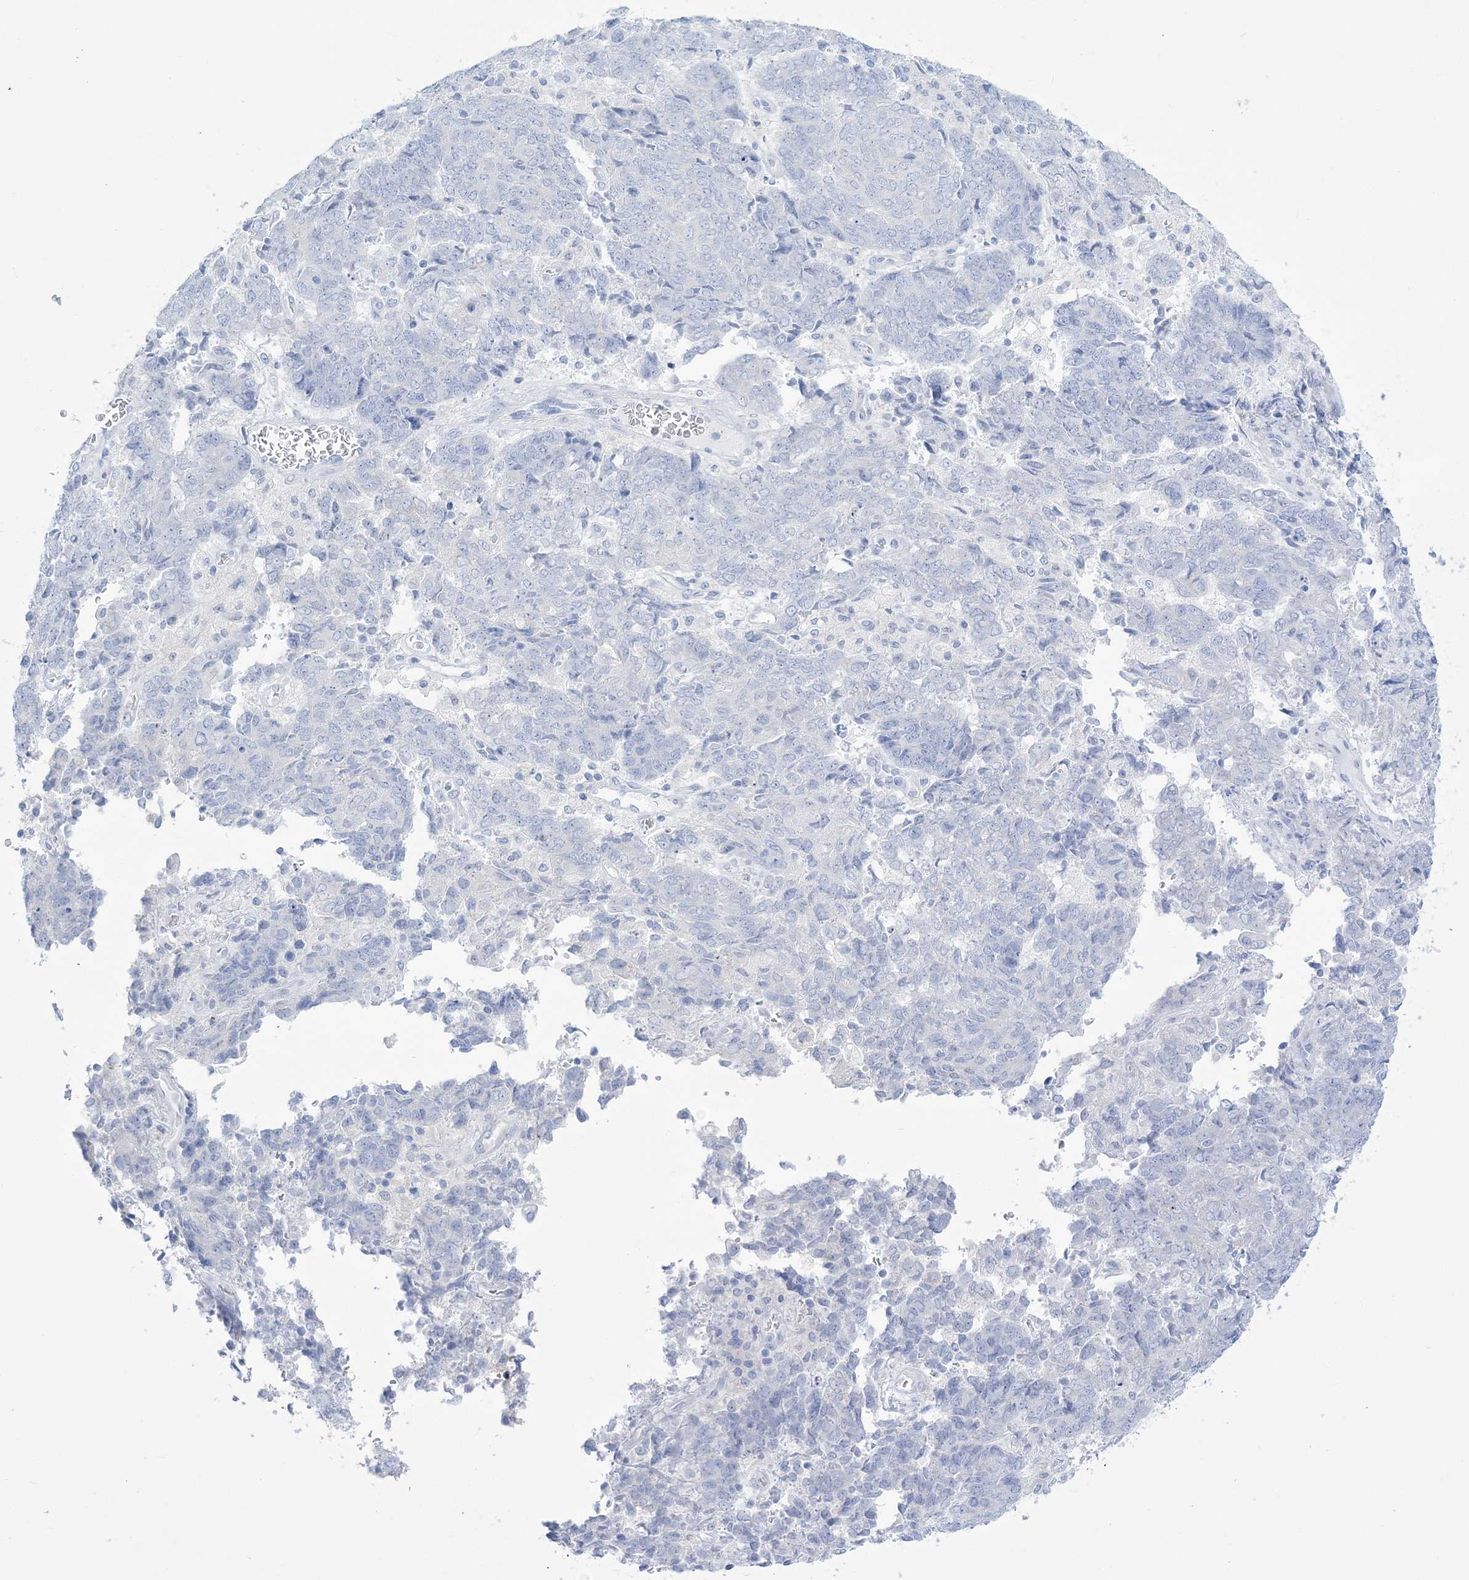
{"staining": {"intensity": "negative", "quantity": "none", "location": "none"}, "tissue": "endometrial cancer", "cell_type": "Tumor cells", "image_type": "cancer", "snomed": [{"axis": "morphology", "description": "Adenocarcinoma, NOS"}, {"axis": "topography", "description": "Endometrium"}], "caption": "High power microscopy image of an IHC histopathology image of endometrial cancer, revealing no significant positivity in tumor cells.", "gene": "RBP2", "patient": {"sex": "female", "age": 80}}